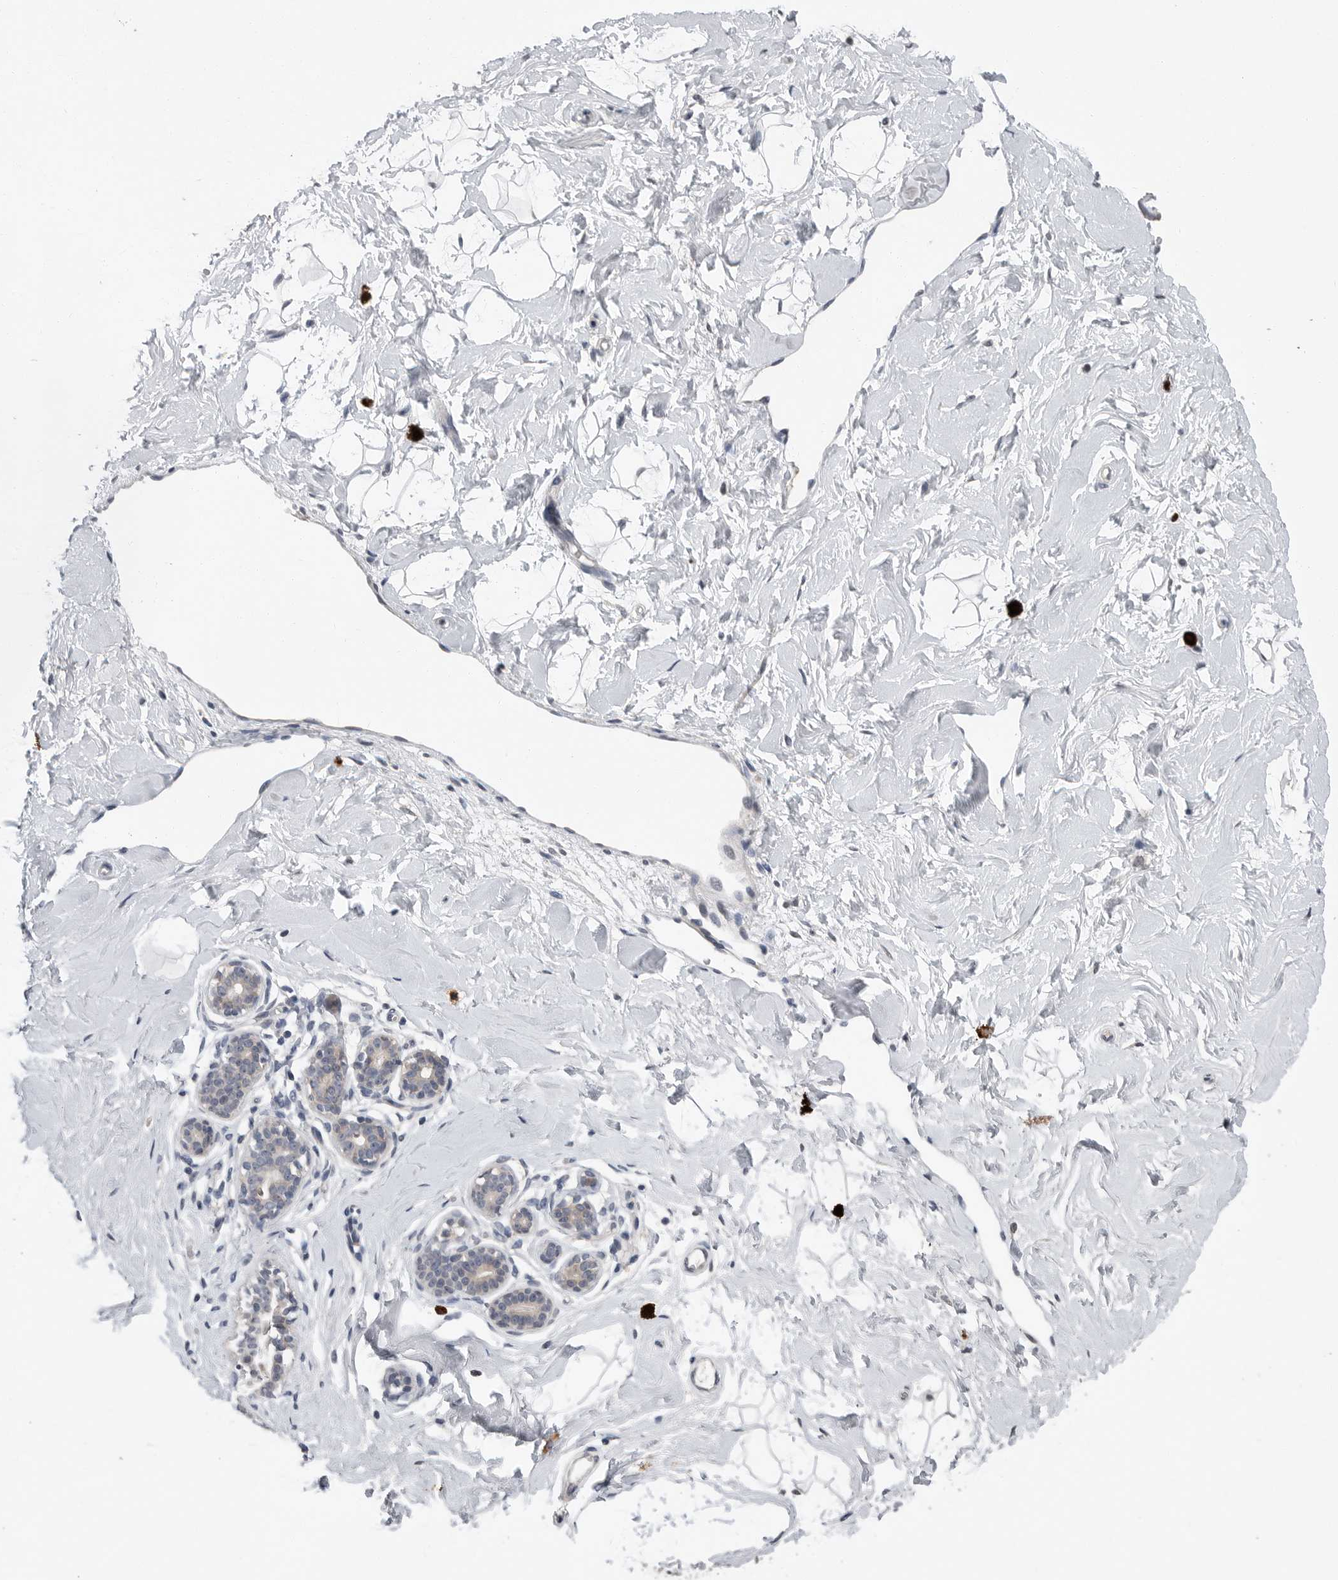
{"staining": {"intensity": "negative", "quantity": "none", "location": "none"}, "tissue": "breast", "cell_type": "Adipocytes", "image_type": "normal", "snomed": [{"axis": "morphology", "description": "Normal tissue, NOS"}, {"axis": "morphology", "description": "Adenoma, NOS"}, {"axis": "topography", "description": "Breast"}], "caption": "This micrograph is of benign breast stained with IHC to label a protein in brown with the nuclei are counter-stained blue. There is no positivity in adipocytes. (DAB immunohistochemistry (IHC), high magnification).", "gene": "SCP2", "patient": {"sex": "female", "age": 23}}